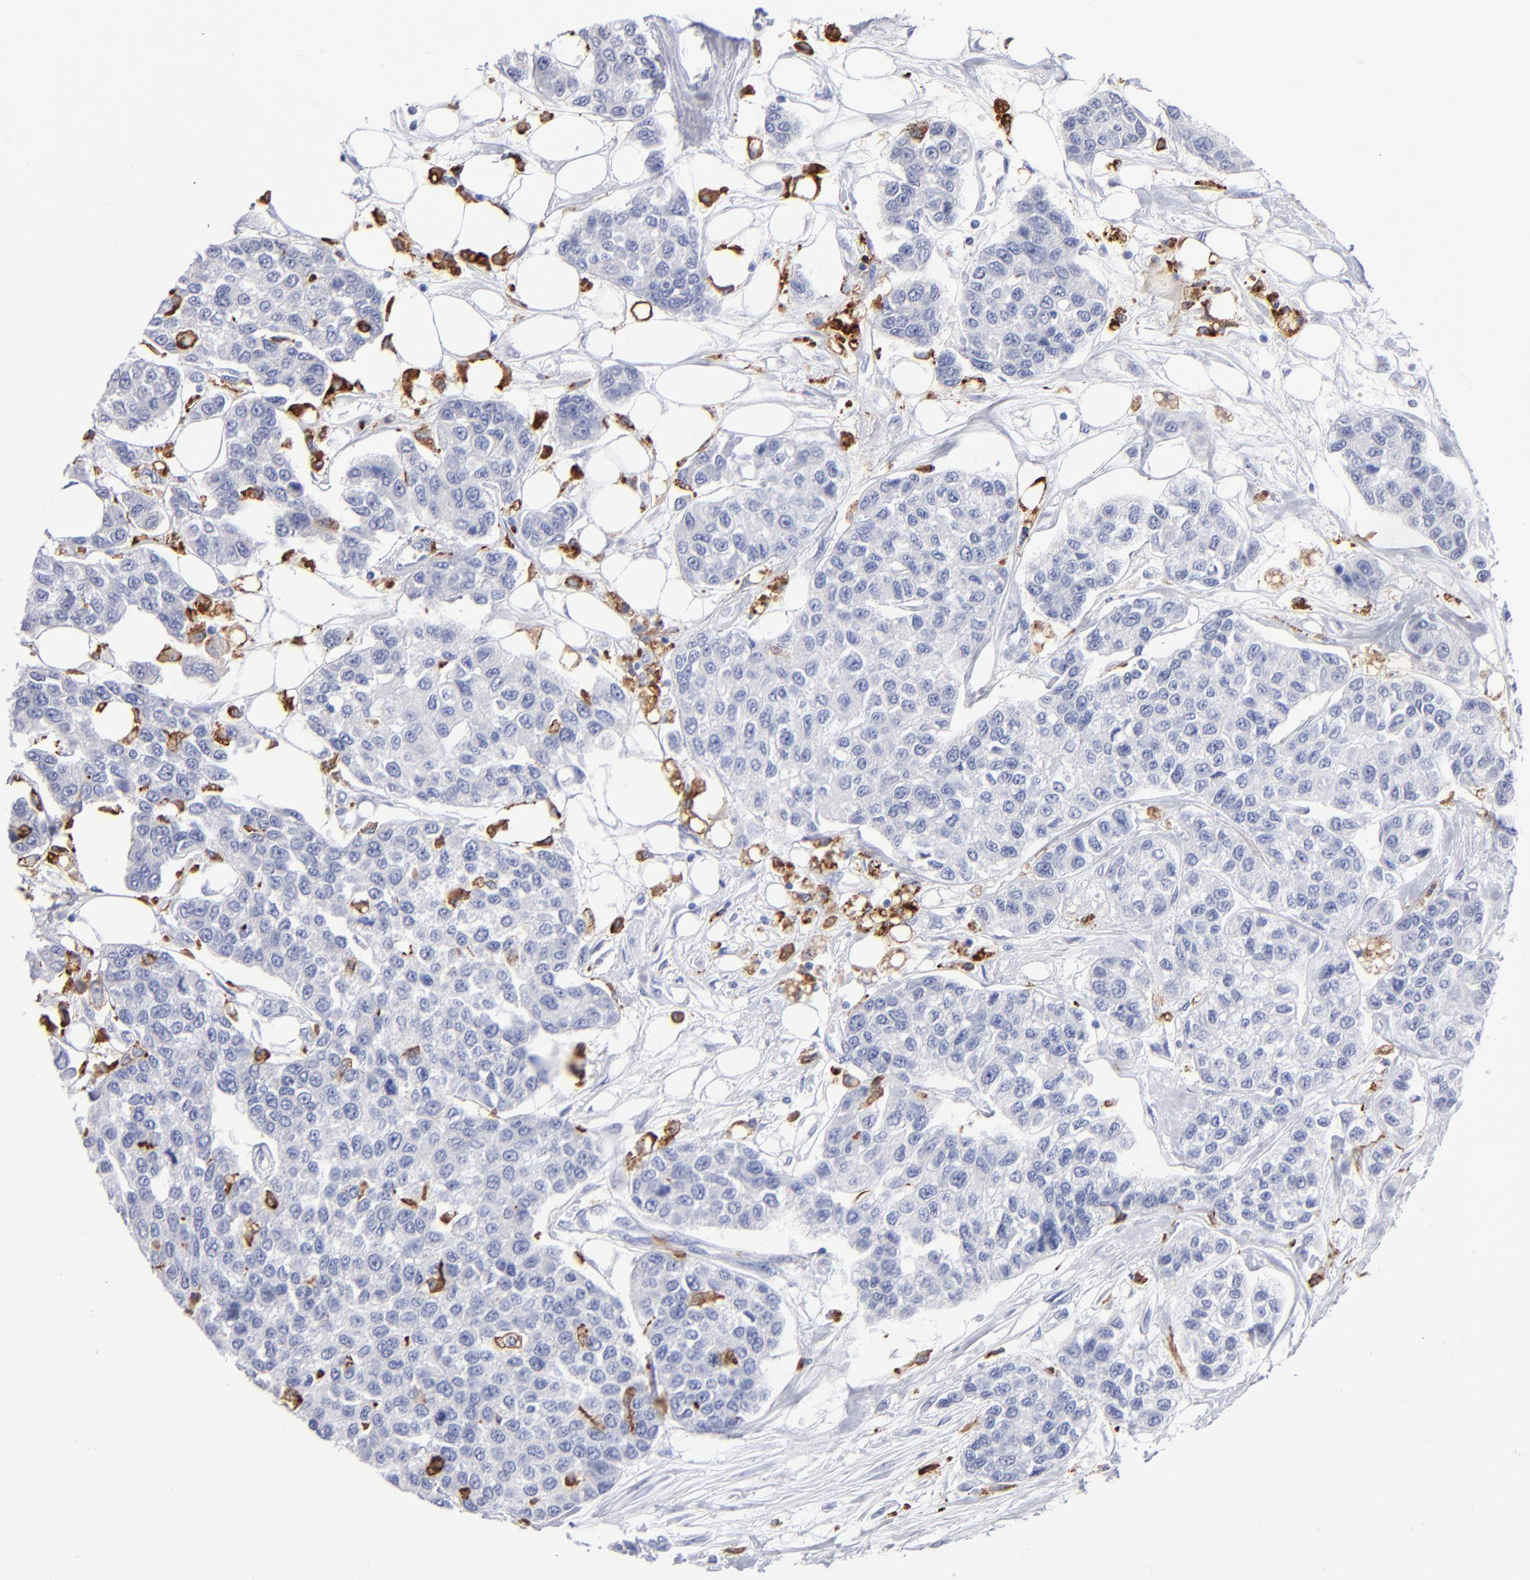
{"staining": {"intensity": "negative", "quantity": "none", "location": "none"}, "tissue": "breast cancer", "cell_type": "Tumor cells", "image_type": "cancer", "snomed": [{"axis": "morphology", "description": "Duct carcinoma"}, {"axis": "topography", "description": "Breast"}], "caption": "IHC histopathology image of neoplastic tissue: breast infiltrating ductal carcinoma stained with DAB (3,3'-diaminobenzidine) reveals no significant protein expression in tumor cells.", "gene": "CD180", "patient": {"sex": "female", "age": 51}}